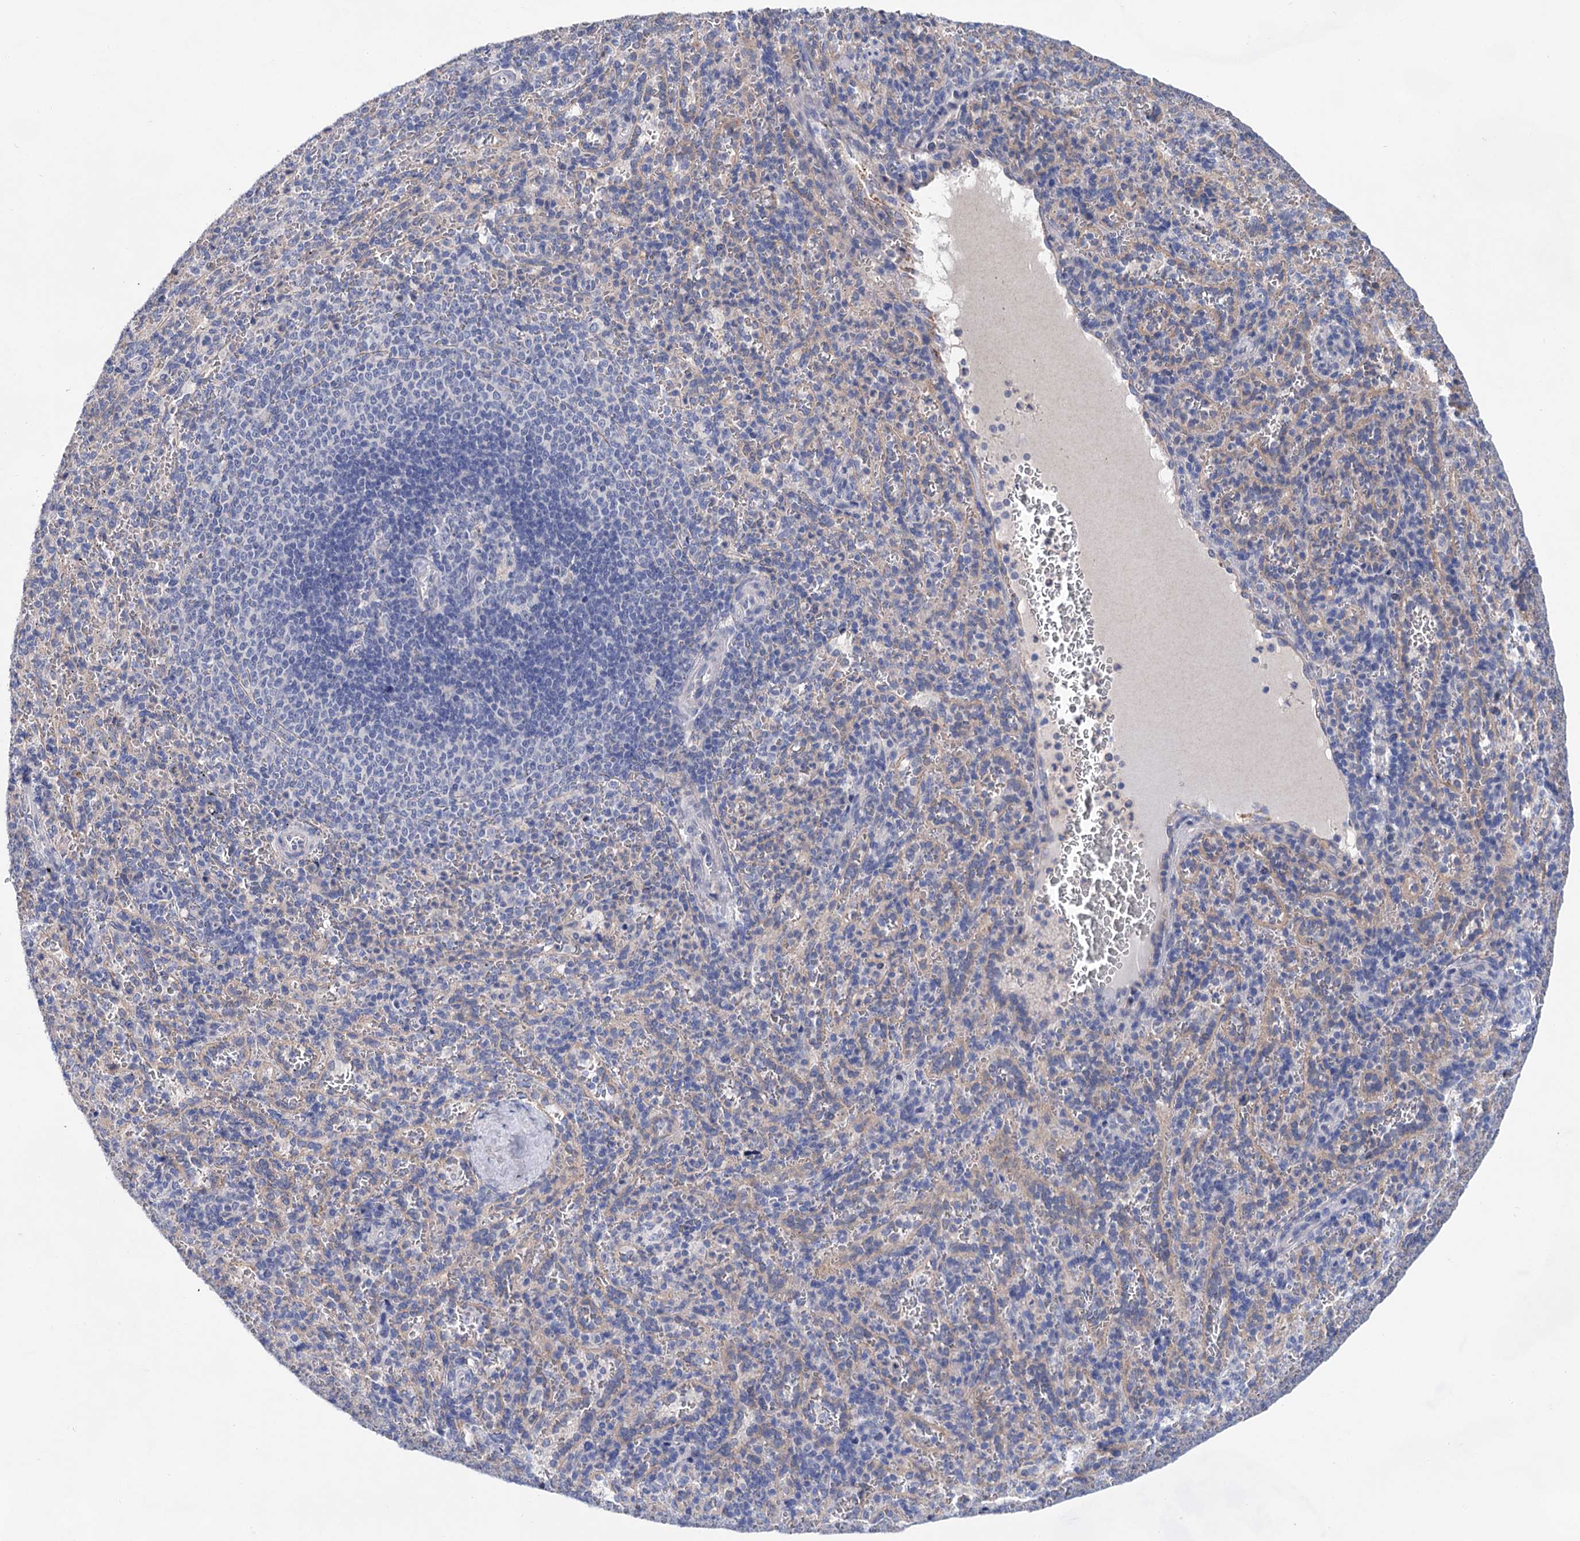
{"staining": {"intensity": "negative", "quantity": "none", "location": "none"}, "tissue": "spleen", "cell_type": "Cells in red pulp", "image_type": "normal", "snomed": [{"axis": "morphology", "description": "Normal tissue, NOS"}, {"axis": "topography", "description": "Spleen"}], "caption": "This is an IHC micrograph of benign spleen. There is no expression in cells in red pulp.", "gene": "MORN3", "patient": {"sex": "female", "age": 21}}